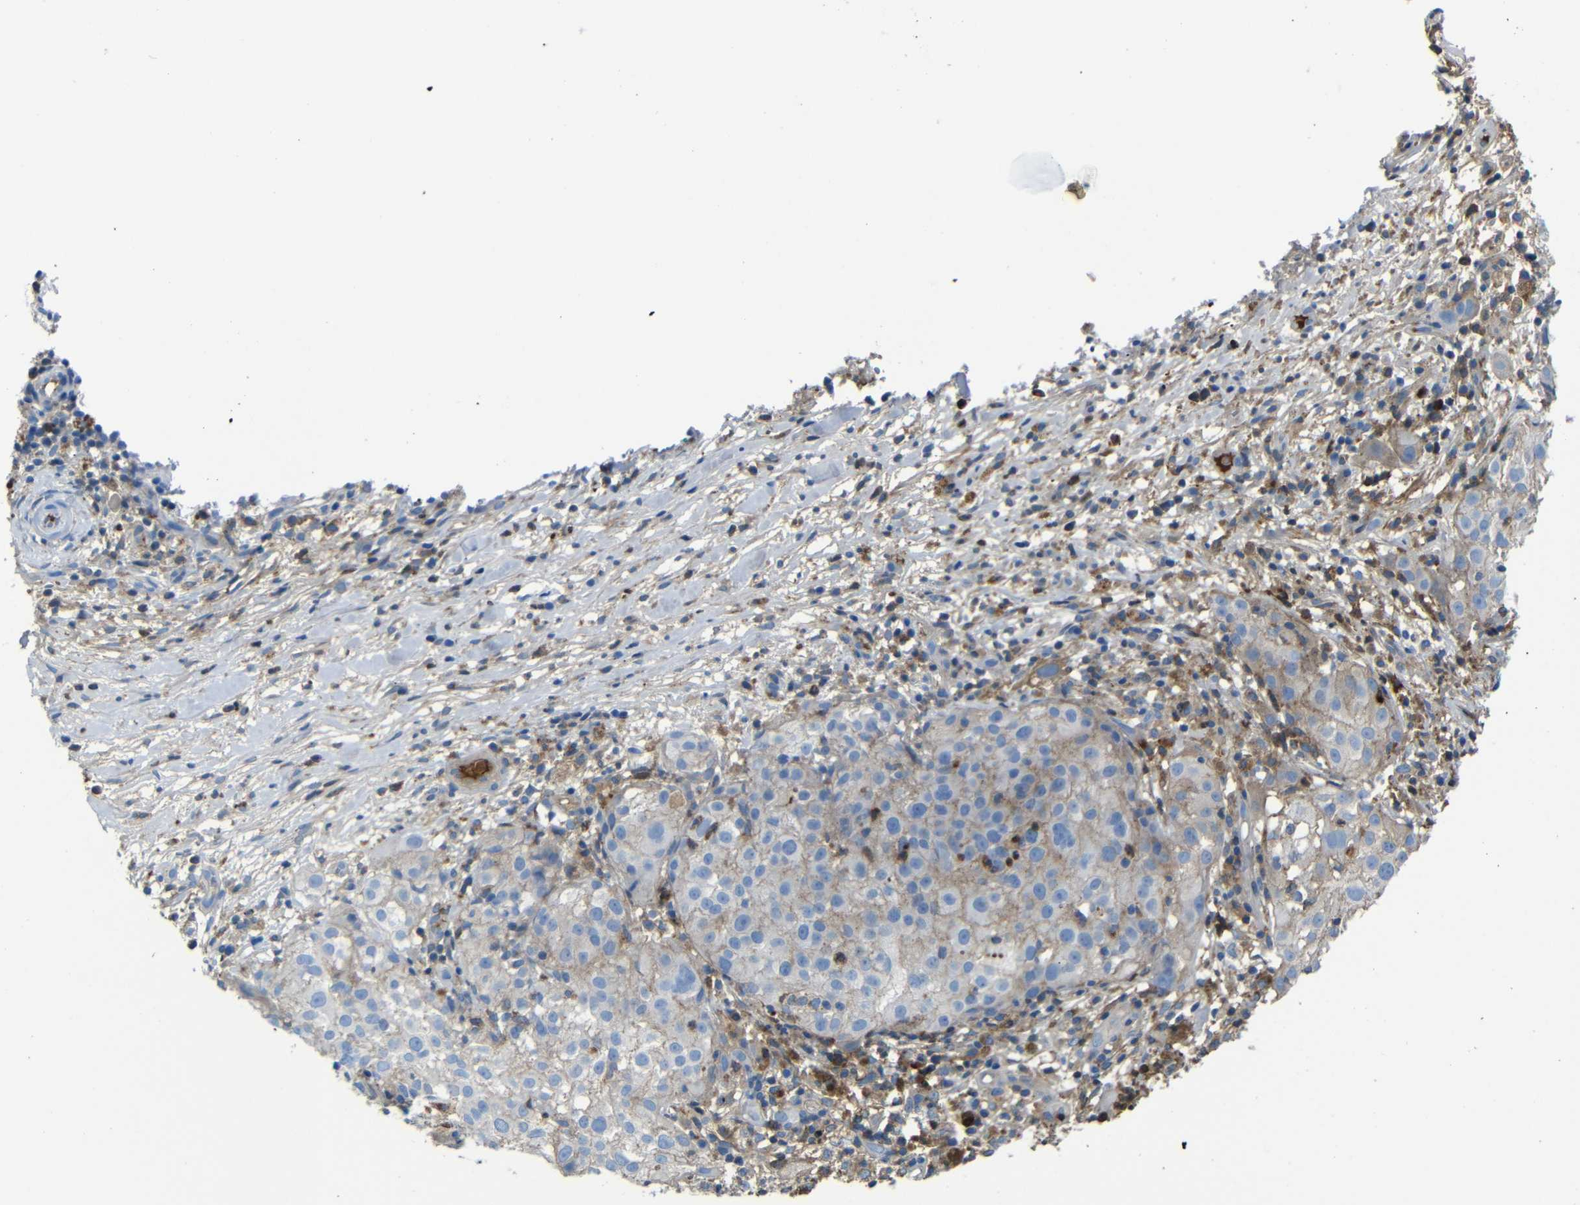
{"staining": {"intensity": "negative", "quantity": "none", "location": "none"}, "tissue": "melanoma", "cell_type": "Tumor cells", "image_type": "cancer", "snomed": [{"axis": "morphology", "description": "Necrosis, NOS"}, {"axis": "morphology", "description": "Malignant melanoma, NOS"}, {"axis": "topography", "description": "Skin"}], "caption": "Melanoma was stained to show a protein in brown. There is no significant staining in tumor cells. (DAB (3,3'-diaminobenzidine) immunohistochemistry (IHC) with hematoxylin counter stain).", "gene": "SERPINA1", "patient": {"sex": "female", "age": 87}}